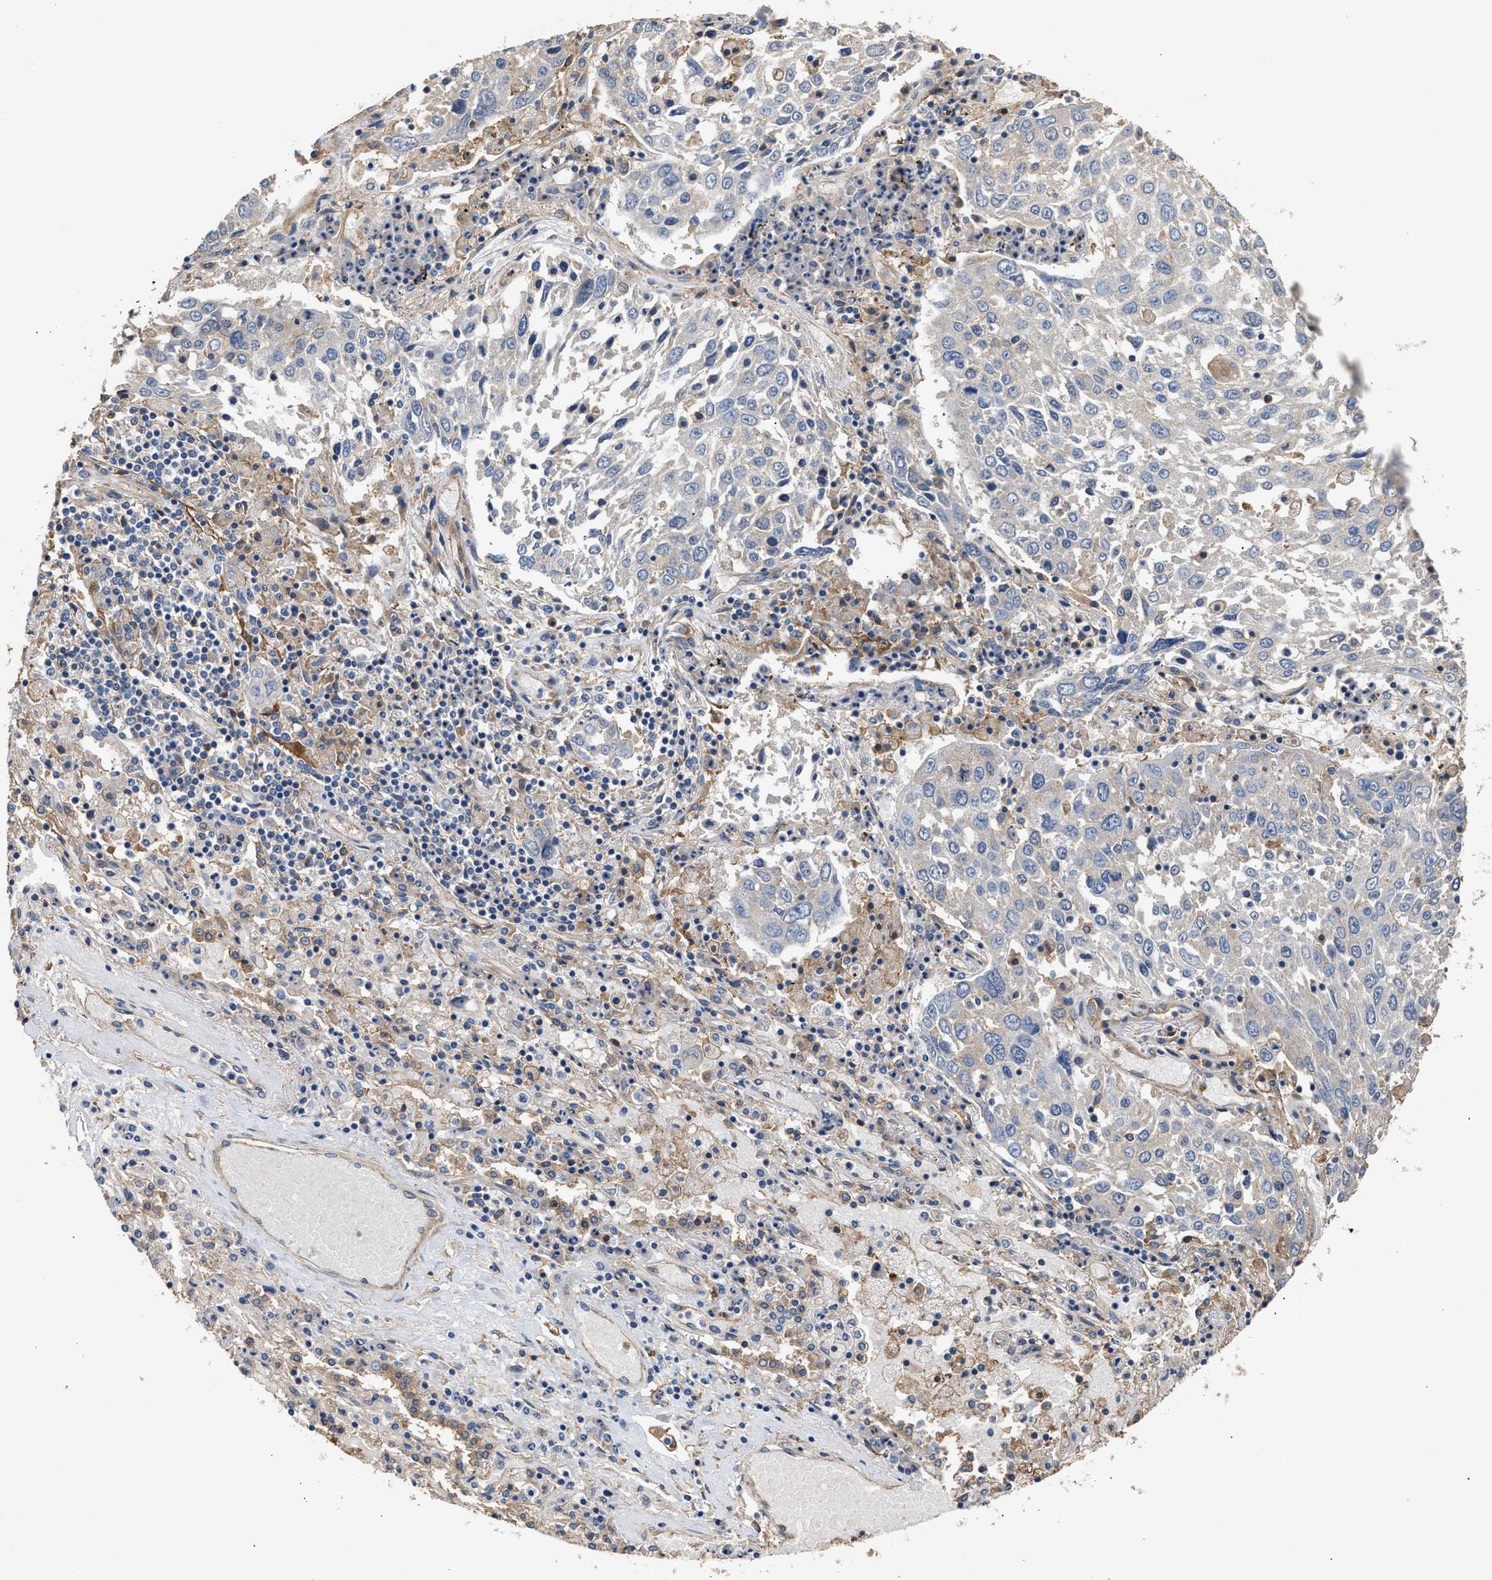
{"staining": {"intensity": "negative", "quantity": "none", "location": "none"}, "tissue": "lung cancer", "cell_type": "Tumor cells", "image_type": "cancer", "snomed": [{"axis": "morphology", "description": "Squamous cell carcinoma, NOS"}, {"axis": "topography", "description": "Lung"}], "caption": "DAB (3,3'-diaminobenzidine) immunohistochemical staining of lung cancer (squamous cell carcinoma) displays no significant staining in tumor cells. (Brightfield microscopy of DAB (3,3'-diaminobenzidine) IHC at high magnification).", "gene": "KLB", "patient": {"sex": "male", "age": 65}}